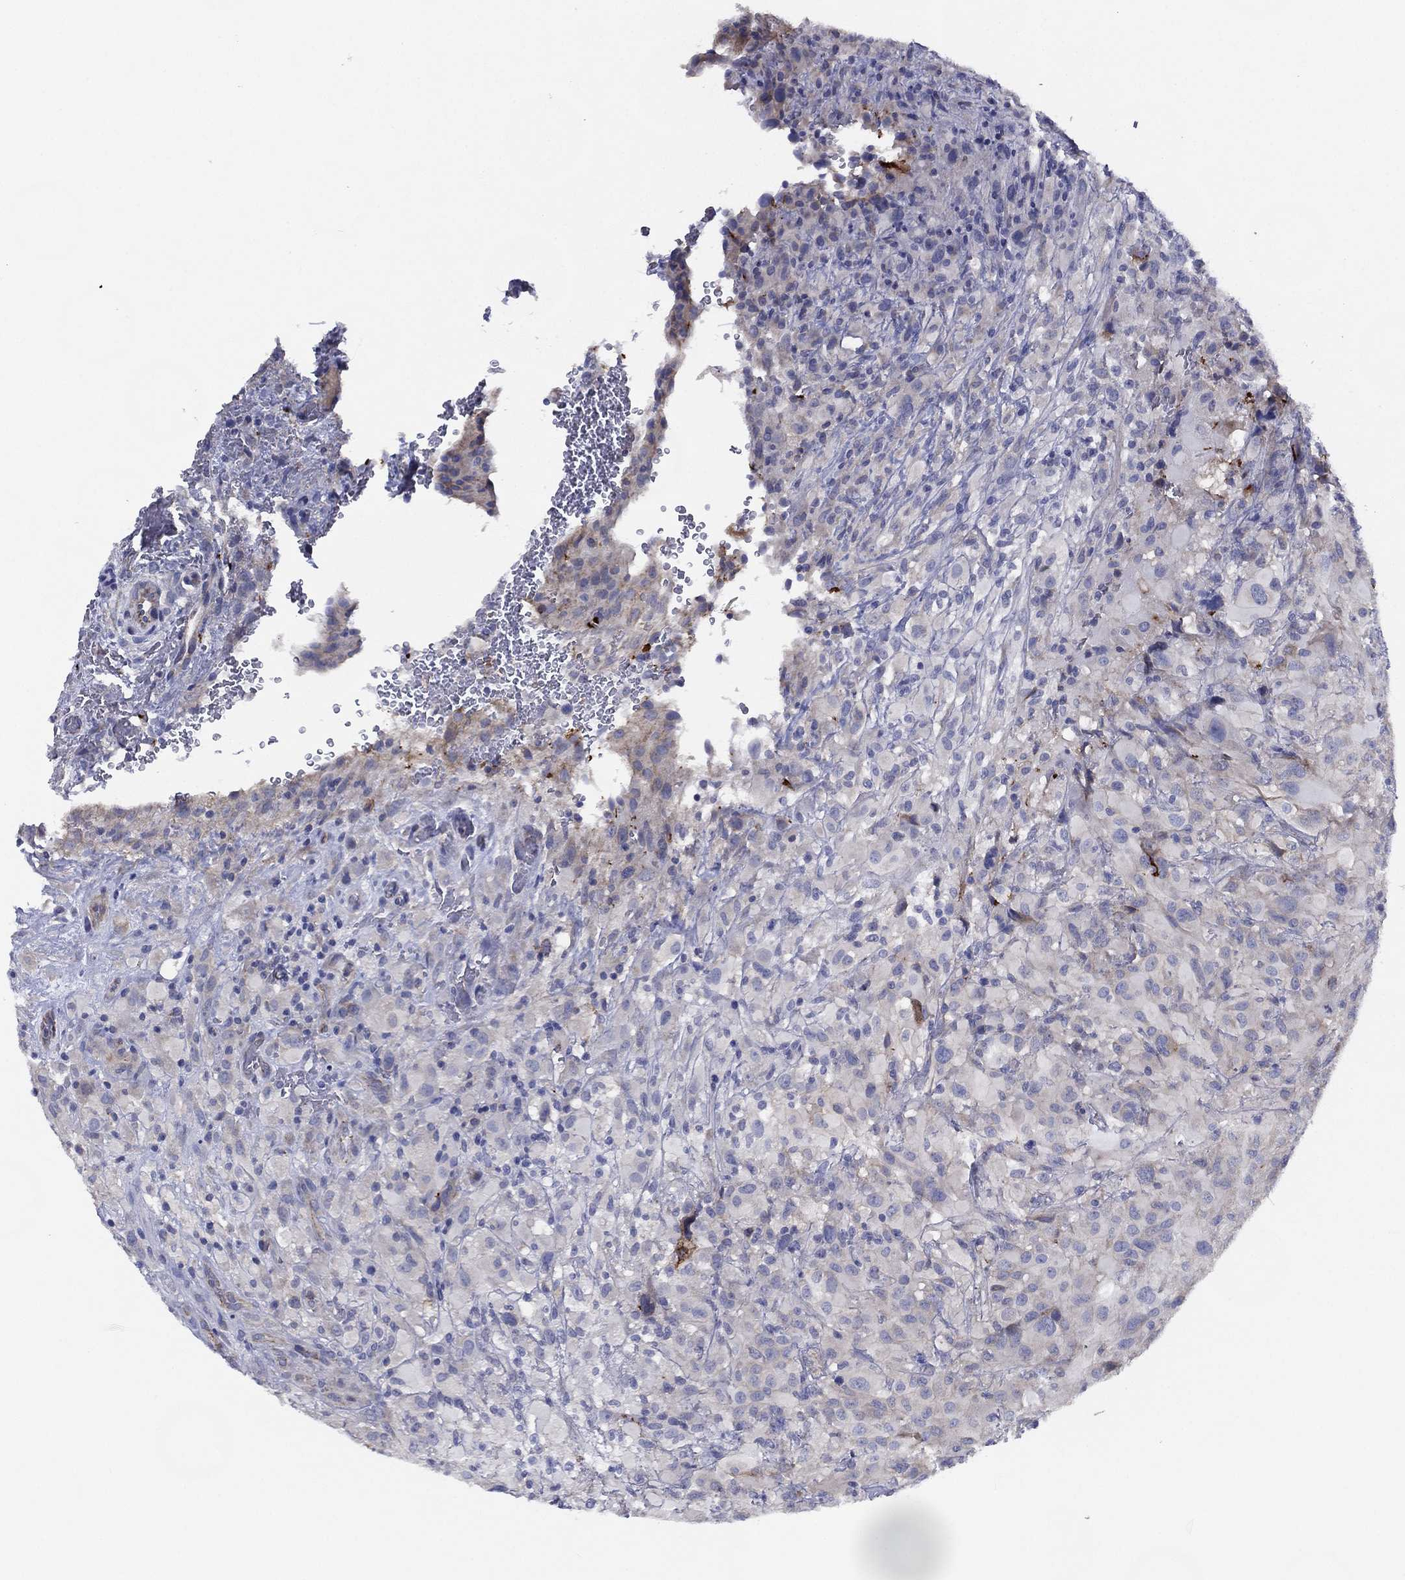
{"staining": {"intensity": "negative", "quantity": "none", "location": "none"}, "tissue": "glioma", "cell_type": "Tumor cells", "image_type": "cancer", "snomed": [{"axis": "morphology", "description": "Glioma, malignant, High grade"}, {"axis": "topography", "description": "Cerebral cortex"}], "caption": "DAB immunohistochemical staining of glioma displays no significant positivity in tumor cells.", "gene": "ZNF223", "patient": {"sex": "male", "age": 35}}